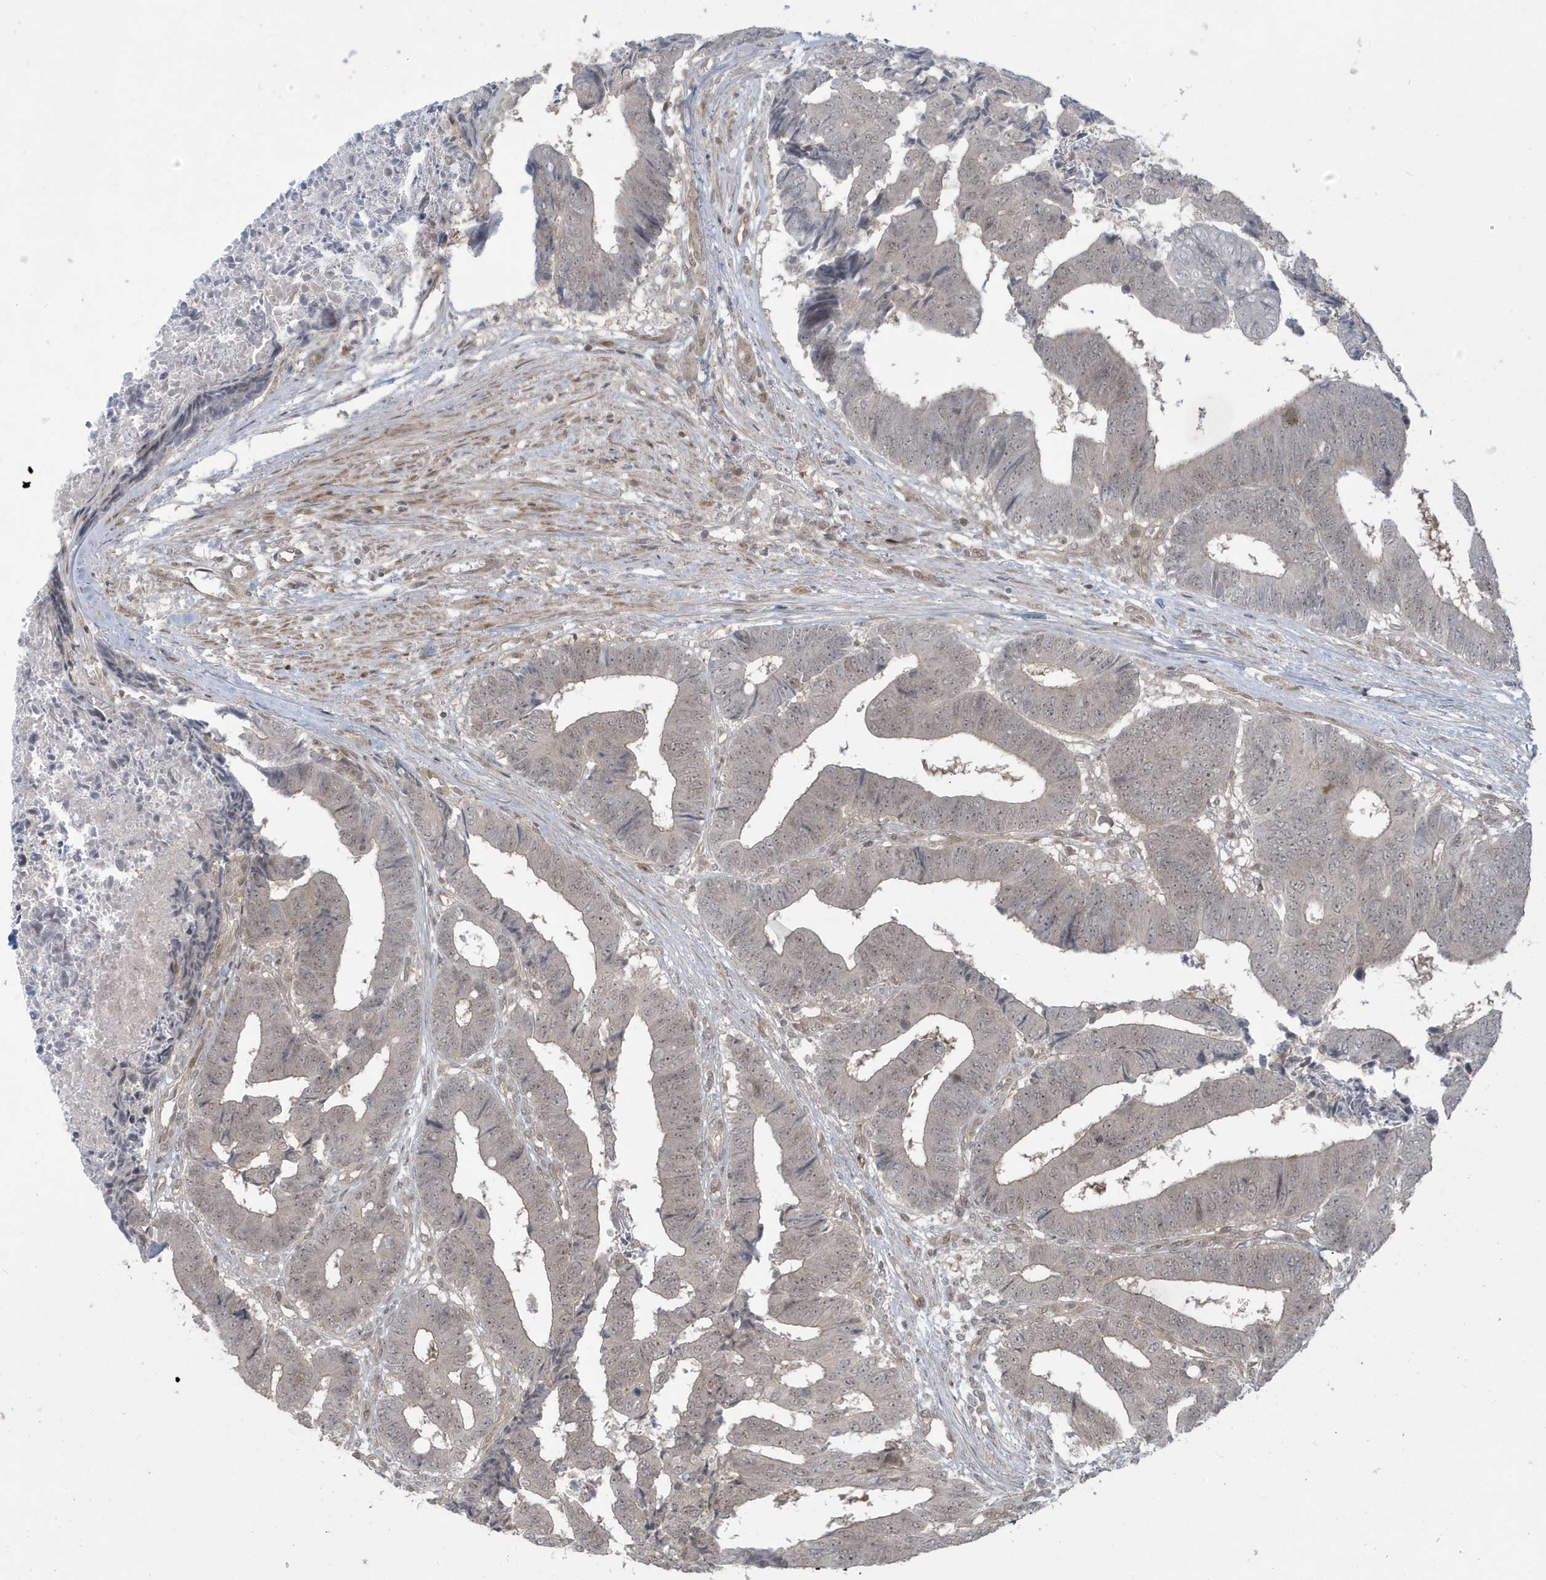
{"staining": {"intensity": "negative", "quantity": "none", "location": "none"}, "tissue": "colorectal cancer", "cell_type": "Tumor cells", "image_type": "cancer", "snomed": [{"axis": "morphology", "description": "Adenocarcinoma, NOS"}, {"axis": "topography", "description": "Rectum"}], "caption": "A high-resolution image shows IHC staining of colorectal adenocarcinoma, which shows no significant expression in tumor cells.", "gene": "C1orf52", "patient": {"sex": "male", "age": 84}}